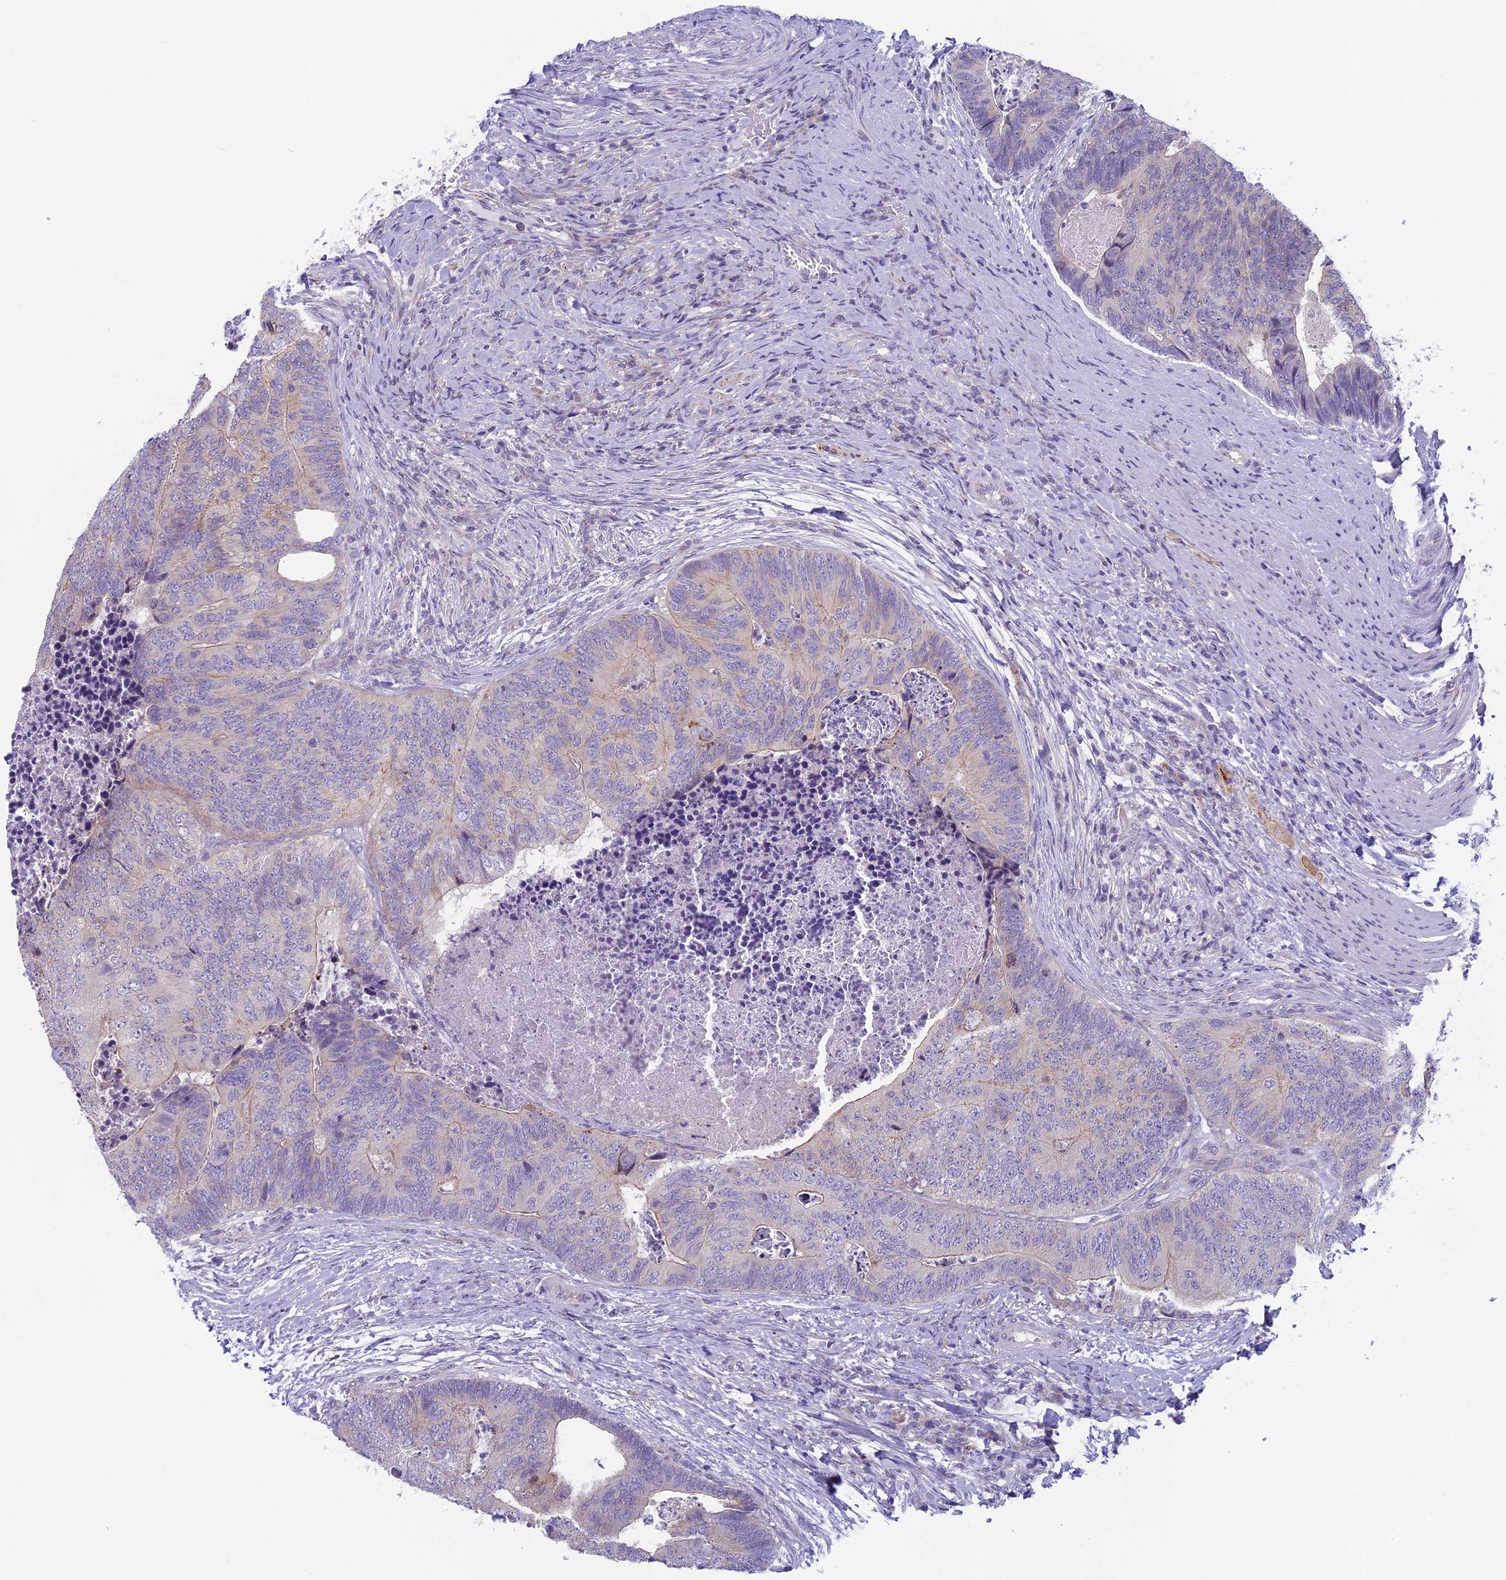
{"staining": {"intensity": "weak", "quantity": "<25%", "location": "cytoplasmic/membranous"}, "tissue": "colorectal cancer", "cell_type": "Tumor cells", "image_type": "cancer", "snomed": [{"axis": "morphology", "description": "Adenocarcinoma, NOS"}, {"axis": "topography", "description": "Colon"}], "caption": "A photomicrograph of human colorectal cancer is negative for staining in tumor cells.", "gene": "ARHGEF37", "patient": {"sex": "female", "age": 67}}